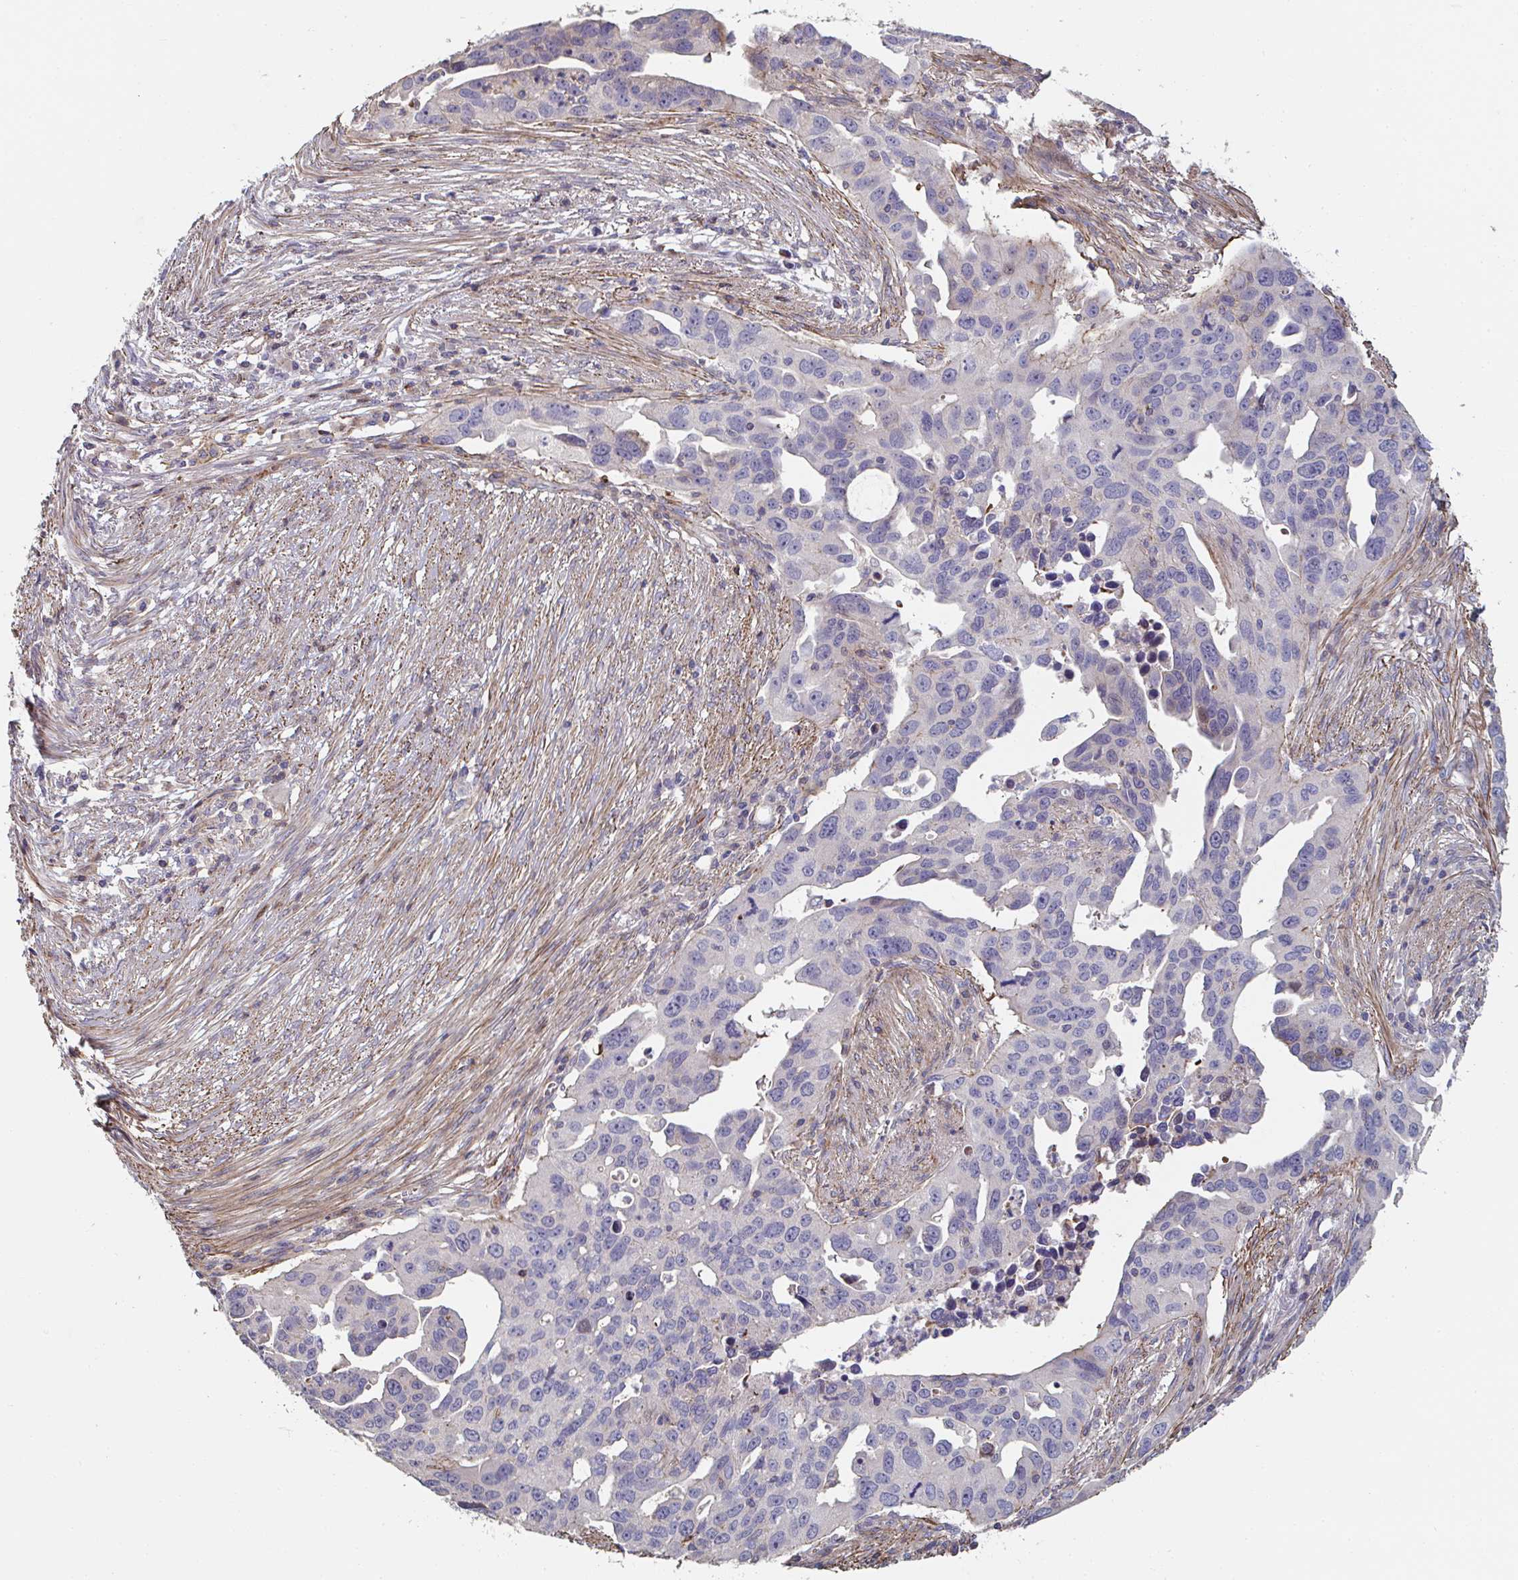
{"staining": {"intensity": "negative", "quantity": "none", "location": "none"}, "tissue": "ovarian cancer", "cell_type": "Tumor cells", "image_type": "cancer", "snomed": [{"axis": "morphology", "description": "Carcinoma, endometroid"}, {"axis": "morphology", "description": "Cystadenocarcinoma, serous, NOS"}, {"axis": "topography", "description": "Ovary"}], "caption": "DAB immunohistochemical staining of human endometroid carcinoma (ovarian) reveals no significant staining in tumor cells.", "gene": "FZD2", "patient": {"sex": "female", "age": 45}}